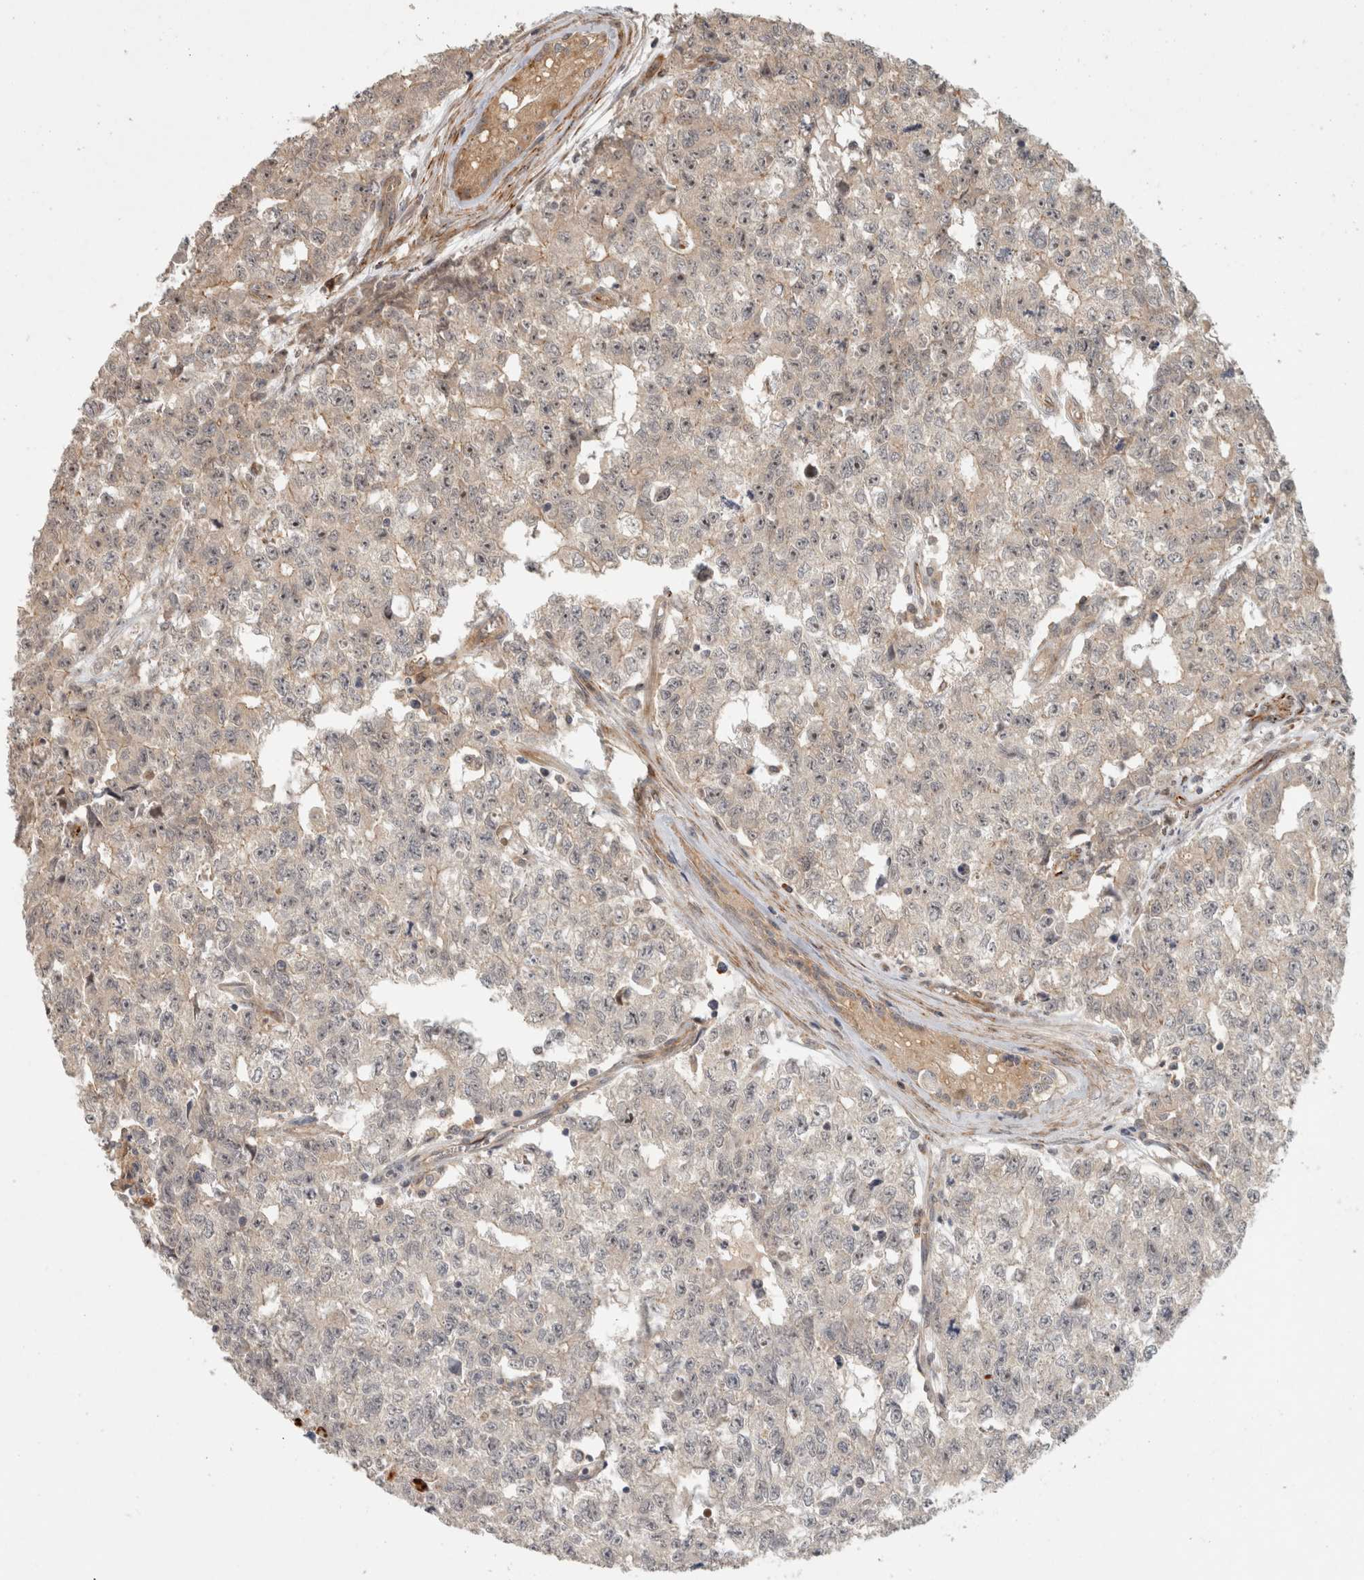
{"staining": {"intensity": "negative", "quantity": "none", "location": "none"}, "tissue": "testis cancer", "cell_type": "Tumor cells", "image_type": "cancer", "snomed": [{"axis": "morphology", "description": "Carcinoma, Embryonal, NOS"}, {"axis": "topography", "description": "Testis"}], "caption": "High power microscopy photomicrograph of an IHC micrograph of testis cancer, revealing no significant staining in tumor cells.", "gene": "SIPA1L2", "patient": {"sex": "male", "age": 28}}